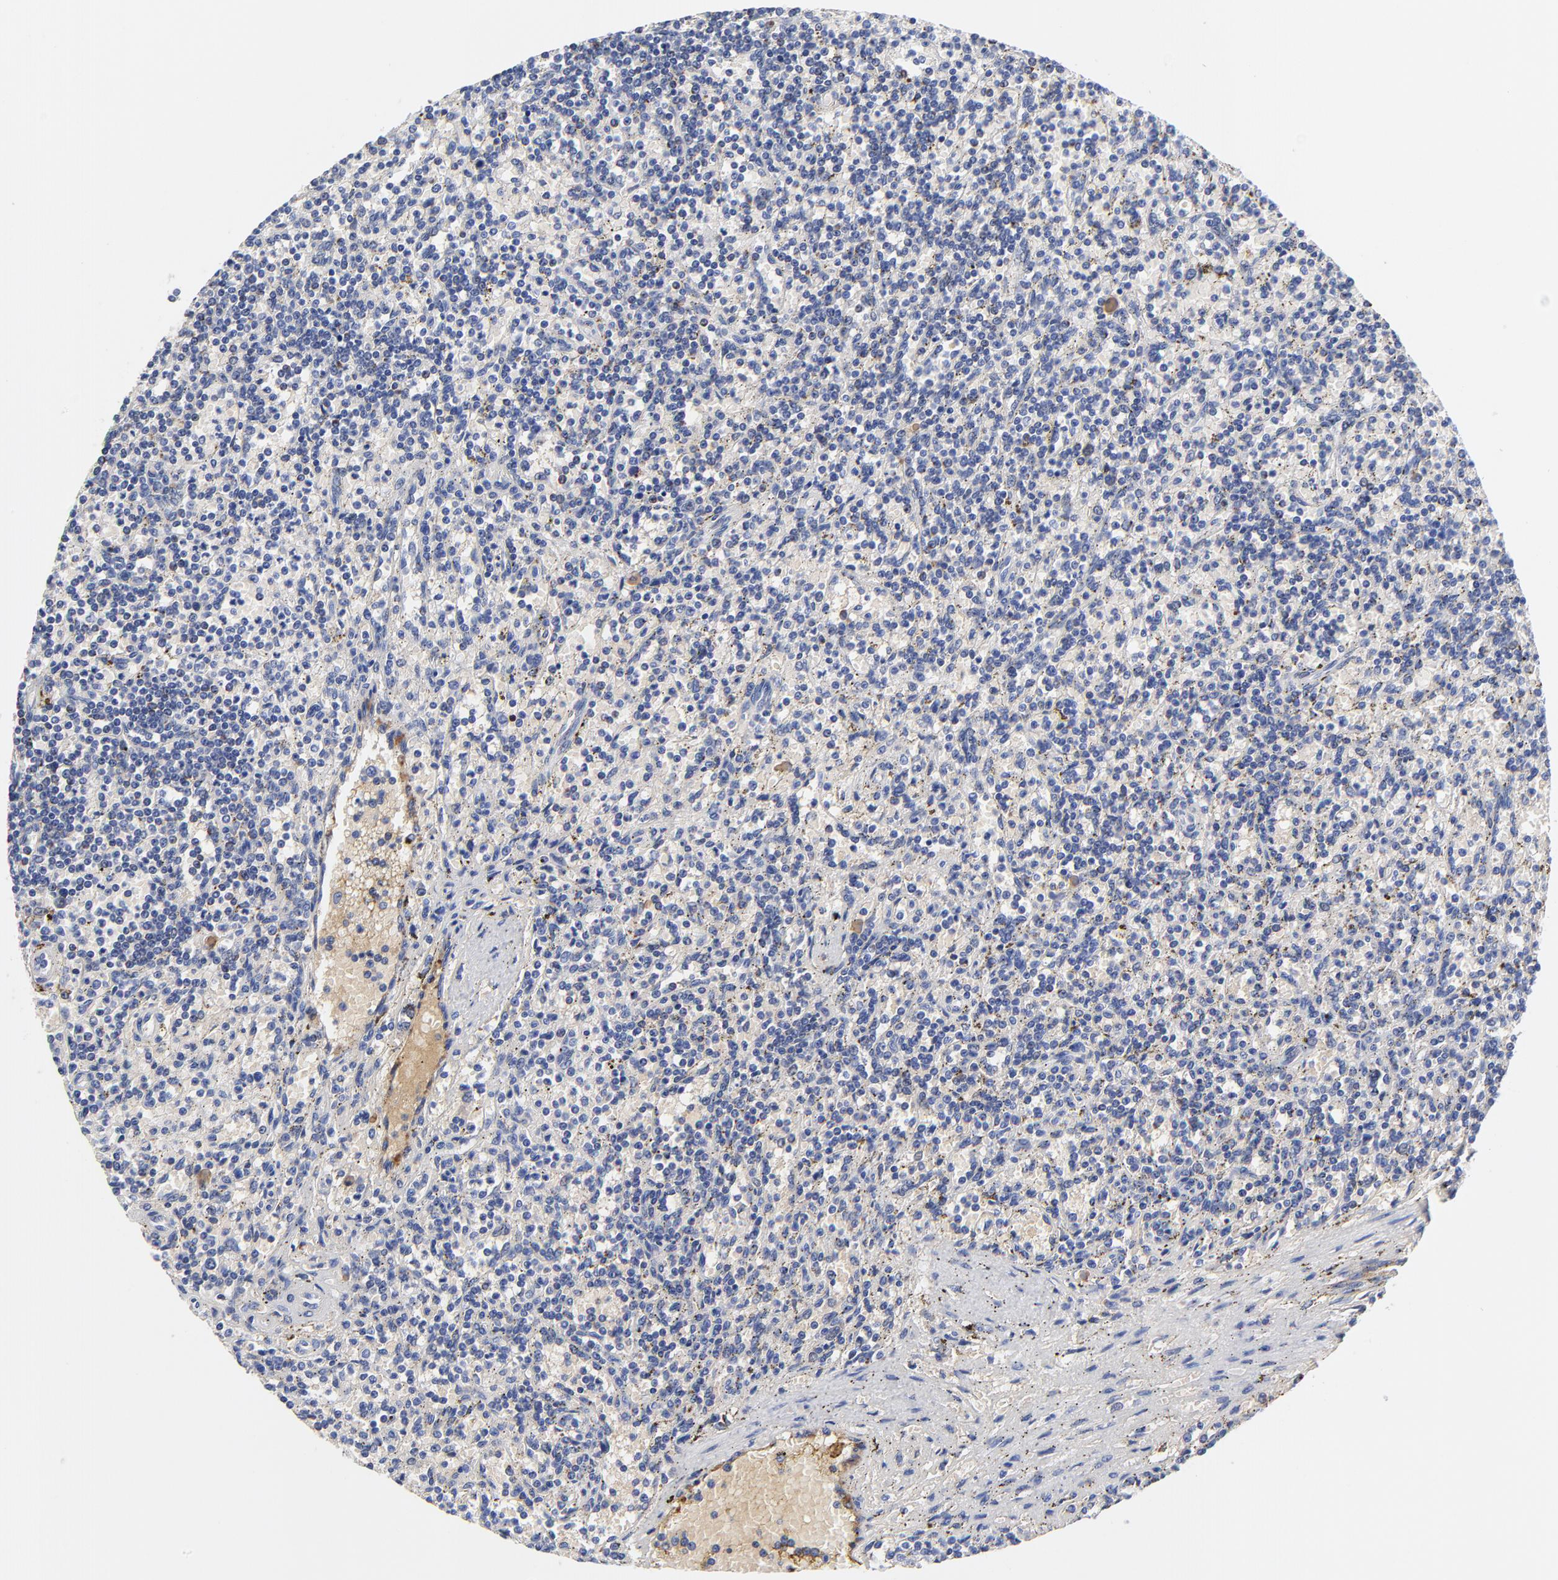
{"staining": {"intensity": "weak", "quantity": "<25%", "location": "cytoplasmic/membranous"}, "tissue": "lymphoma", "cell_type": "Tumor cells", "image_type": "cancer", "snomed": [{"axis": "morphology", "description": "Malignant lymphoma, non-Hodgkin's type, Low grade"}, {"axis": "topography", "description": "Spleen"}], "caption": "Tumor cells show no significant protein staining in malignant lymphoma, non-Hodgkin's type (low-grade).", "gene": "IGLV3-10", "patient": {"sex": "male", "age": 73}}